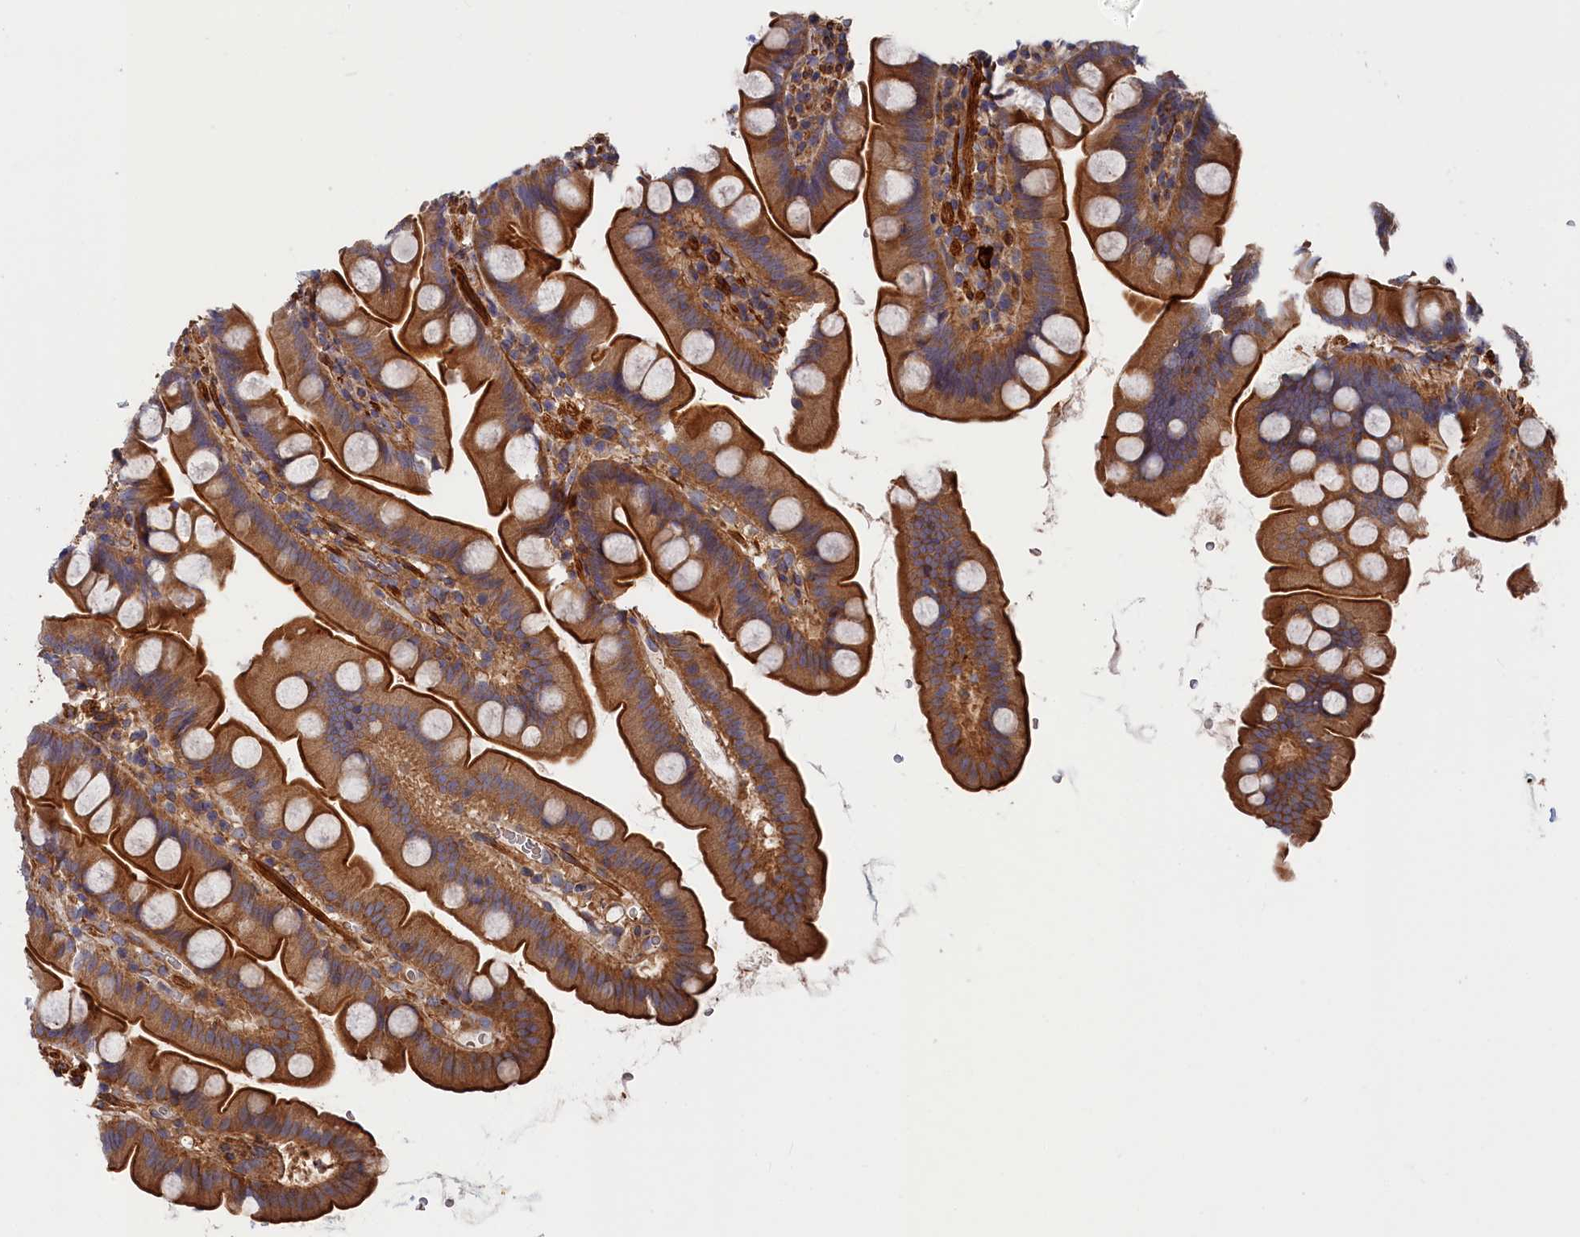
{"staining": {"intensity": "strong", "quantity": ">75%", "location": "cytoplasmic/membranous"}, "tissue": "small intestine", "cell_type": "Glandular cells", "image_type": "normal", "snomed": [{"axis": "morphology", "description": "Normal tissue, NOS"}, {"axis": "topography", "description": "Small intestine"}], "caption": "The micrograph demonstrates immunohistochemical staining of normal small intestine. There is strong cytoplasmic/membranous expression is identified in about >75% of glandular cells.", "gene": "LDHD", "patient": {"sex": "female", "age": 68}}